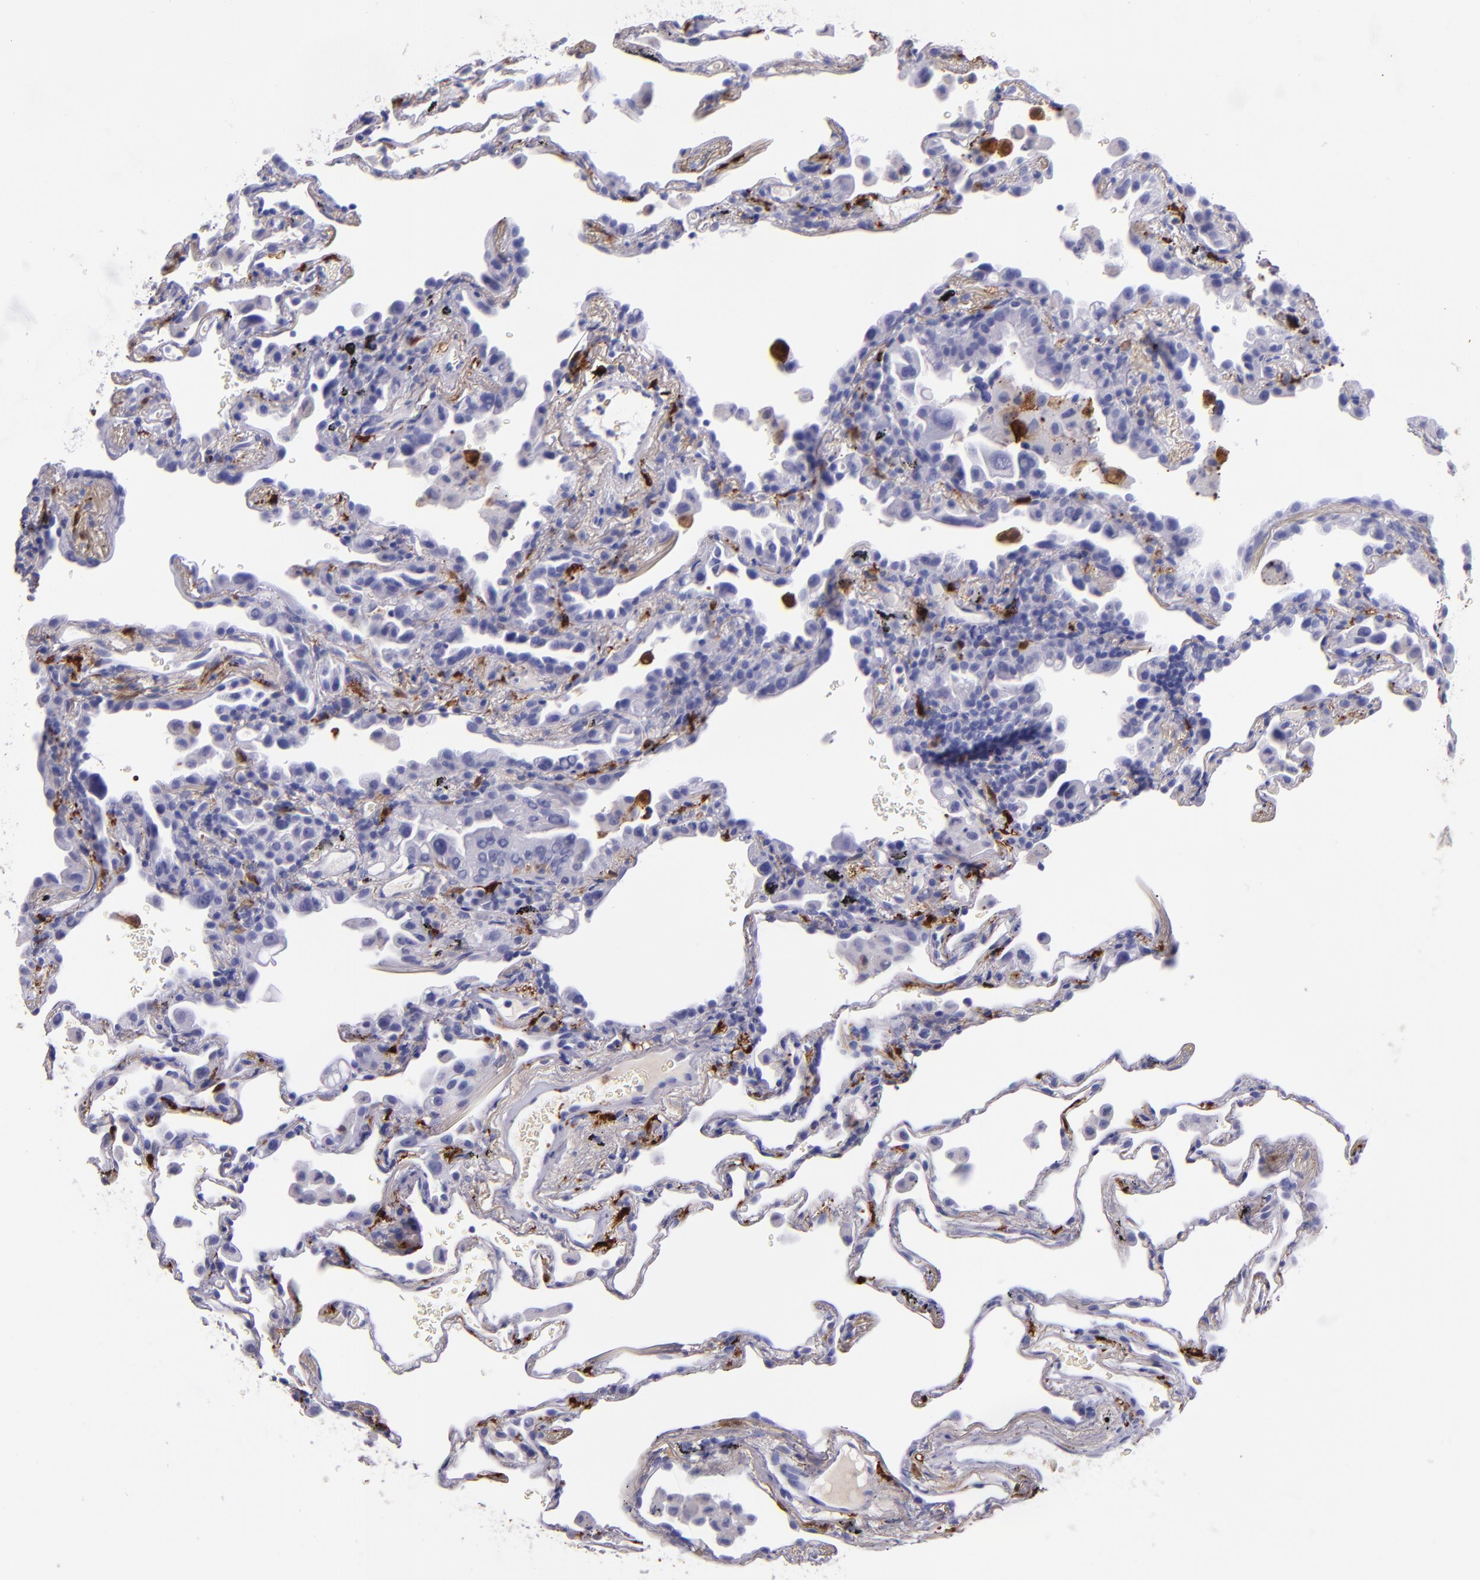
{"staining": {"intensity": "negative", "quantity": "none", "location": "none"}, "tissue": "lung", "cell_type": "Alveolar cells", "image_type": "normal", "snomed": [{"axis": "morphology", "description": "Normal tissue, NOS"}, {"axis": "morphology", "description": "Inflammation, NOS"}, {"axis": "topography", "description": "Lung"}], "caption": "Alveolar cells show no significant expression in unremarkable lung.", "gene": "F13A1", "patient": {"sex": "male", "age": 69}}